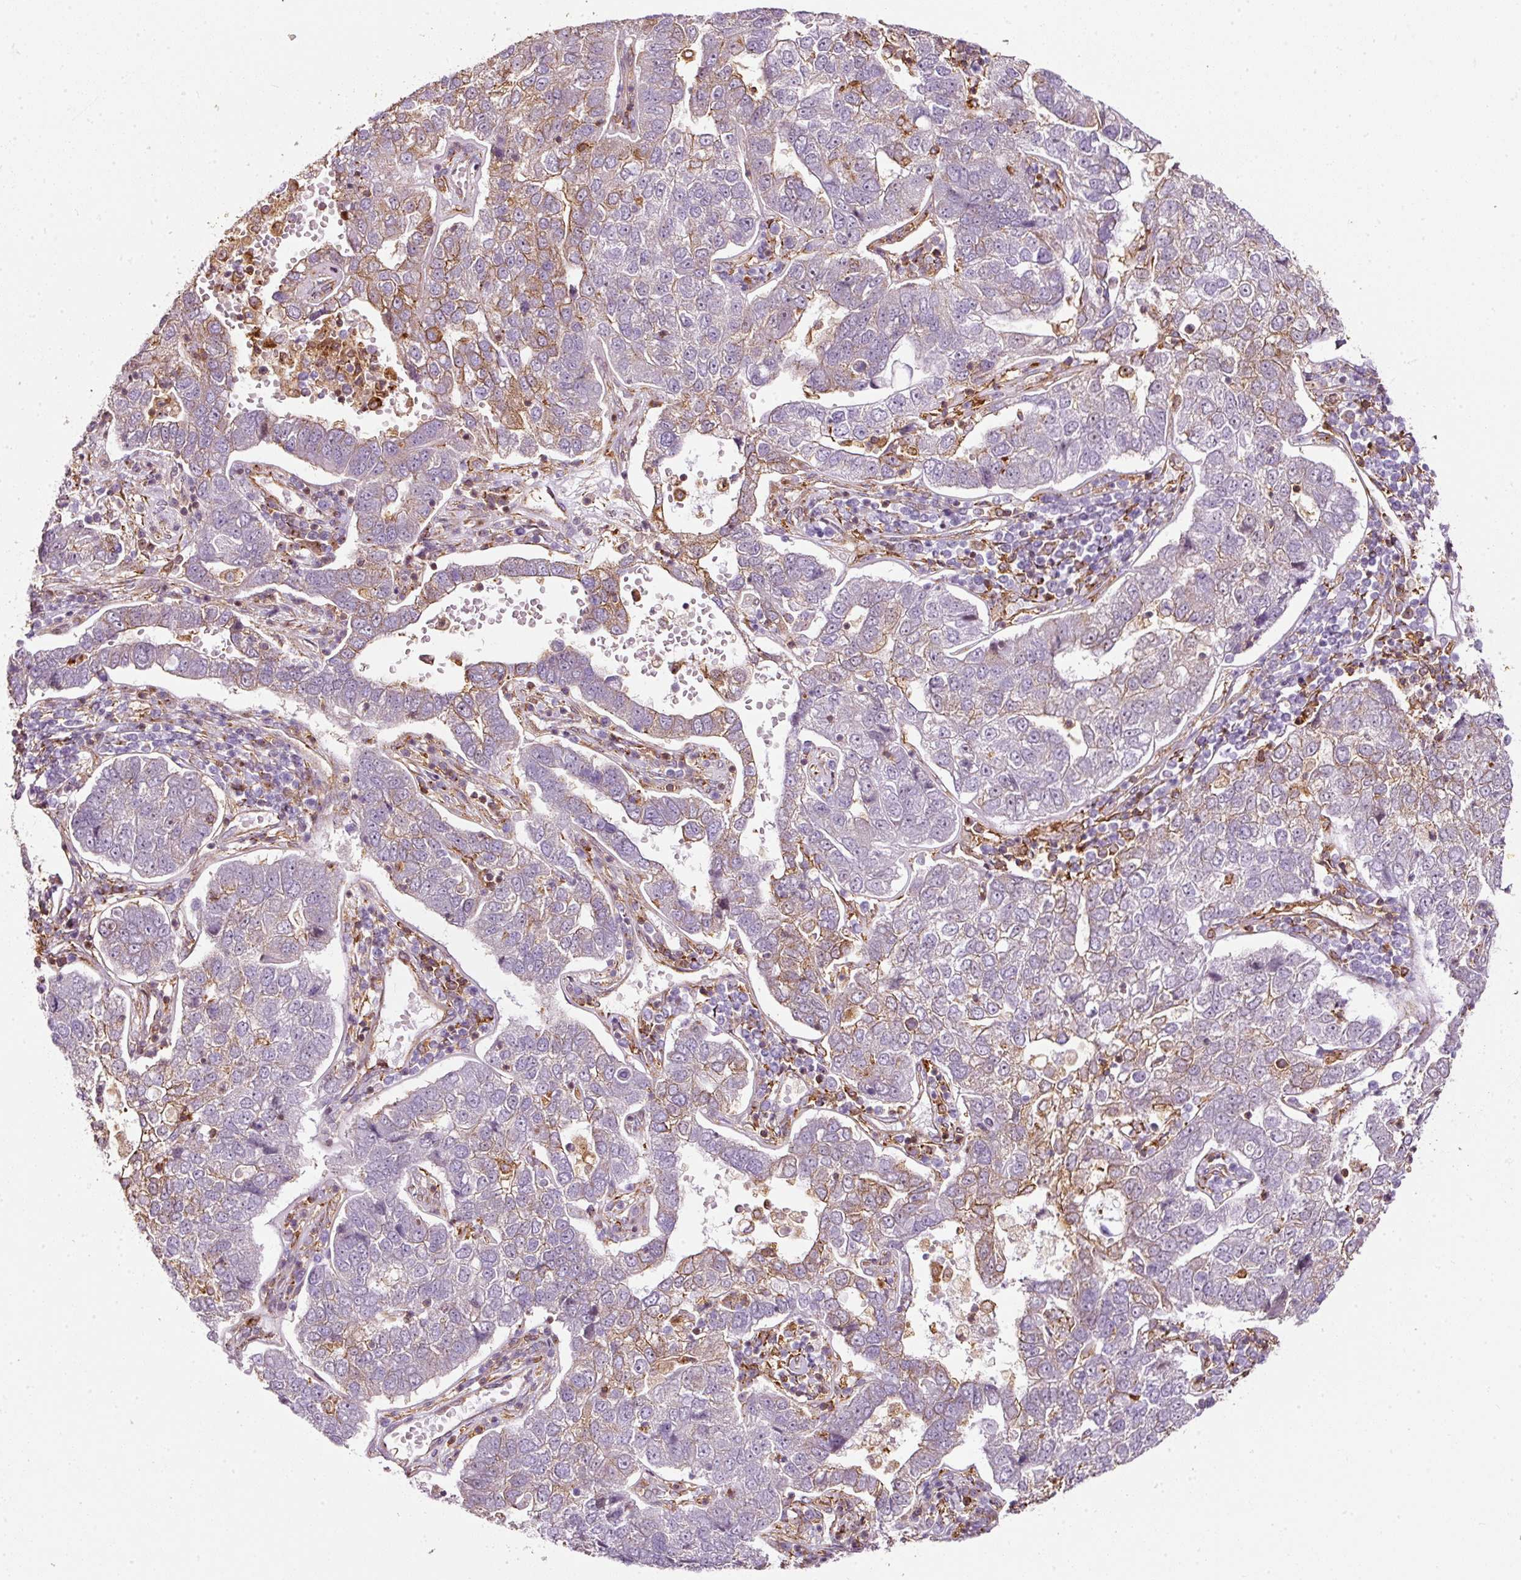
{"staining": {"intensity": "moderate", "quantity": "<25%", "location": "cytoplasmic/membranous"}, "tissue": "pancreatic cancer", "cell_type": "Tumor cells", "image_type": "cancer", "snomed": [{"axis": "morphology", "description": "Adenocarcinoma, NOS"}, {"axis": "topography", "description": "Pancreas"}], "caption": "Pancreatic cancer stained with a brown dye reveals moderate cytoplasmic/membranous positive expression in about <25% of tumor cells.", "gene": "SCNM1", "patient": {"sex": "female", "age": 61}}